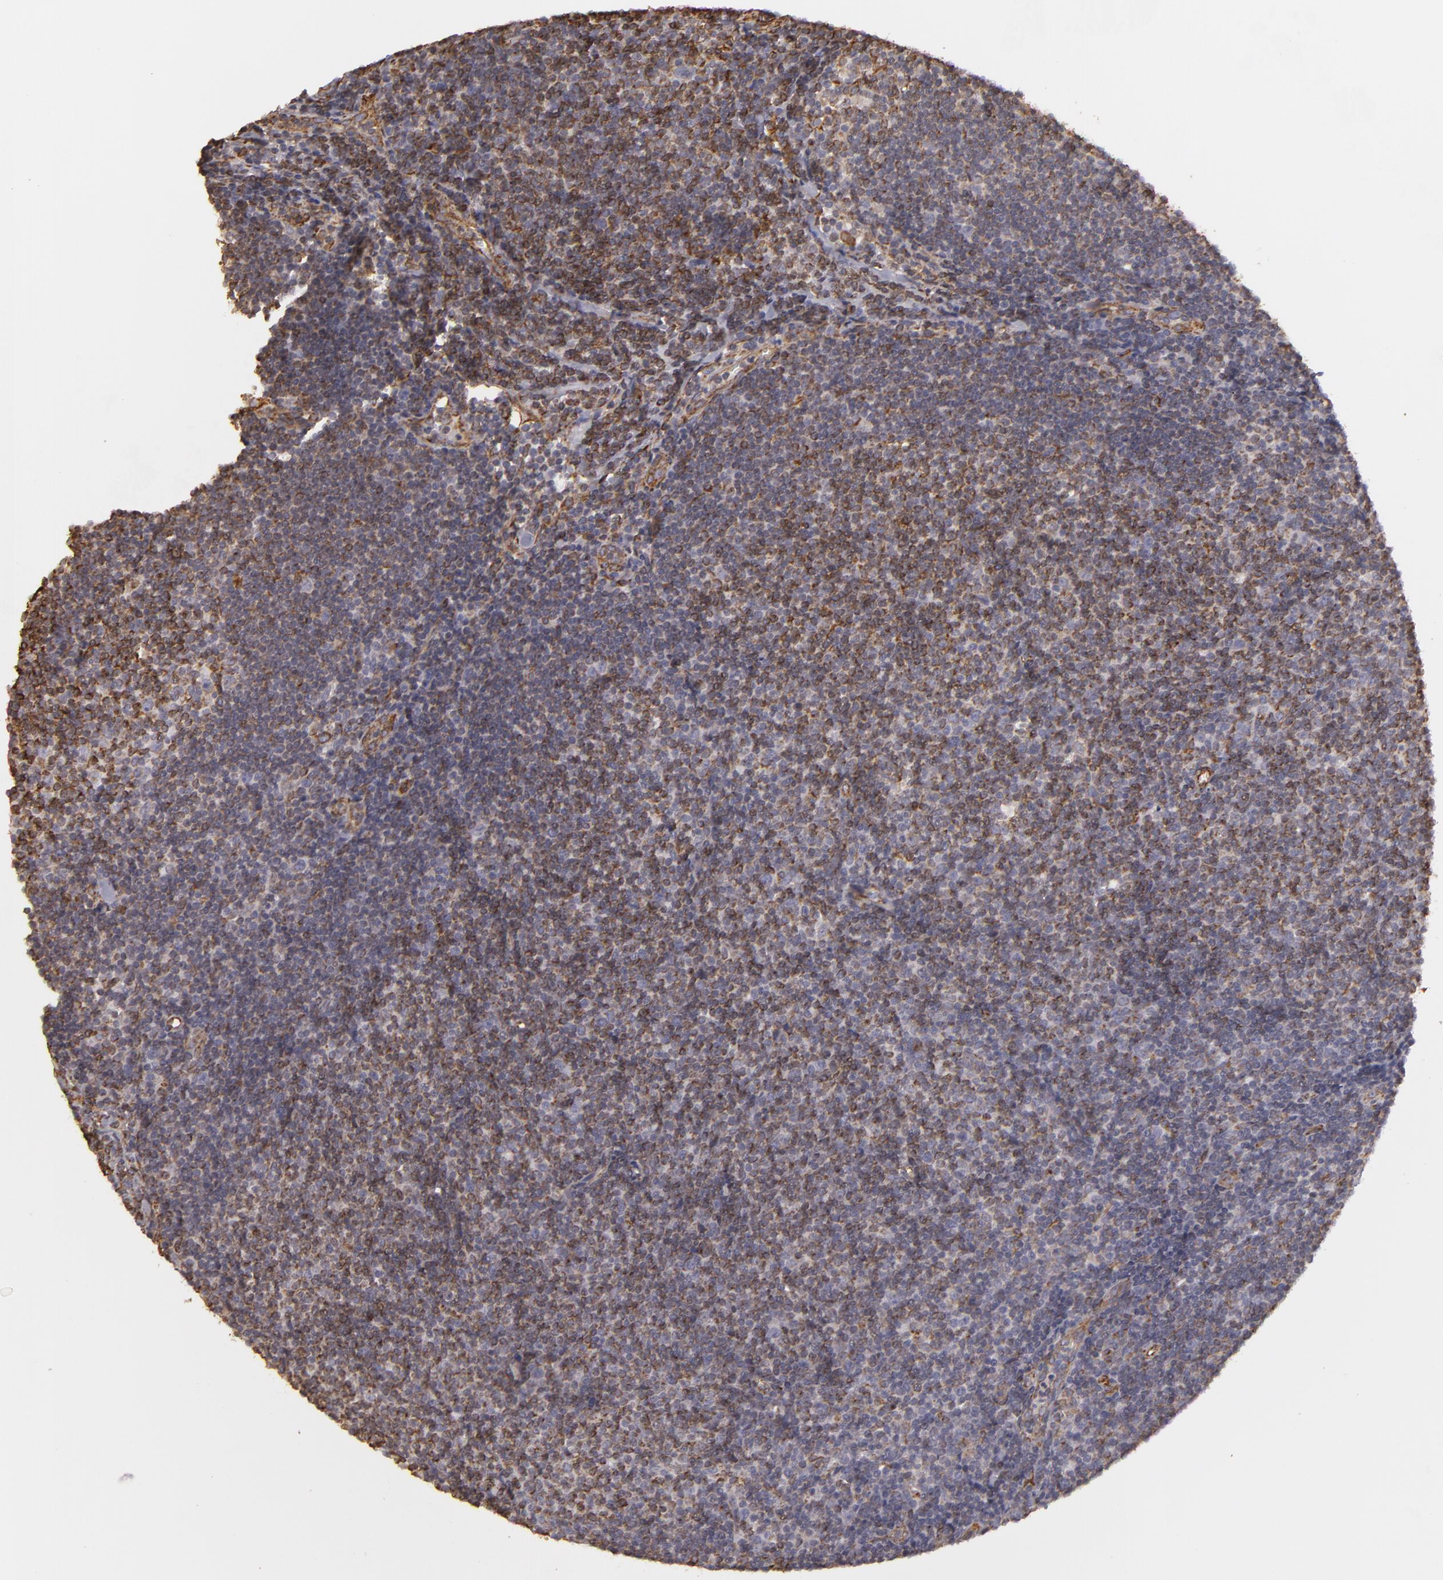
{"staining": {"intensity": "moderate", "quantity": "25%-75%", "location": "cytoplasmic/membranous"}, "tissue": "lymphoma", "cell_type": "Tumor cells", "image_type": "cancer", "snomed": [{"axis": "morphology", "description": "Malignant lymphoma, non-Hodgkin's type, Low grade"}, {"axis": "topography", "description": "Lymph node"}], "caption": "Lymphoma stained for a protein (brown) shows moderate cytoplasmic/membranous positive expression in about 25%-75% of tumor cells.", "gene": "CYB5R3", "patient": {"sex": "male", "age": 49}}